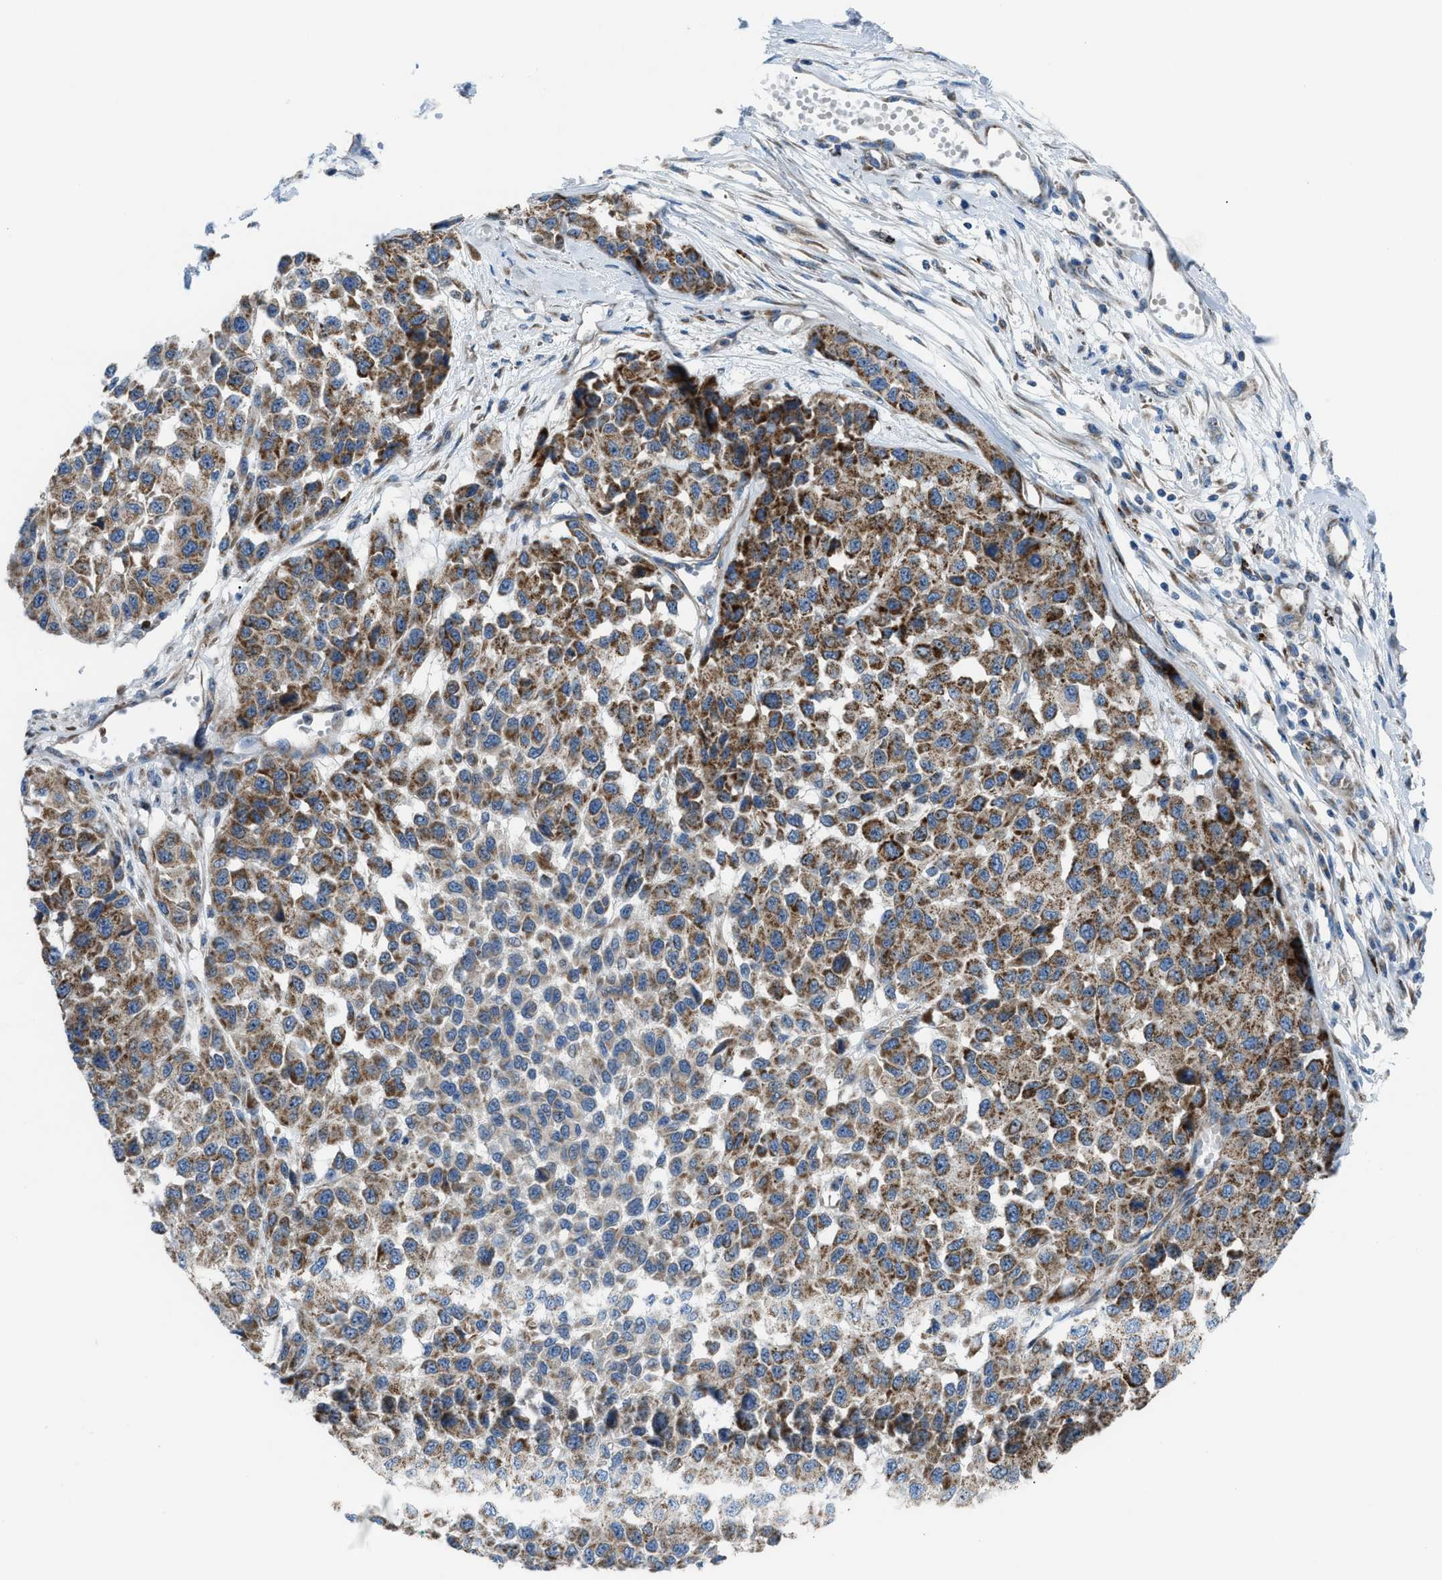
{"staining": {"intensity": "moderate", "quantity": ">75%", "location": "cytoplasmic/membranous"}, "tissue": "melanoma", "cell_type": "Tumor cells", "image_type": "cancer", "snomed": [{"axis": "morphology", "description": "Malignant melanoma, NOS"}, {"axis": "topography", "description": "Skin"}], "caption": "Immunohistochemical staining of melanoma exhibits medium levels of moderate cytoplasmic/membranous protein staining in approximately >75% of tumor cells.", "gene": "TPH1", "patient": {"sex": "male", "age": 62}}